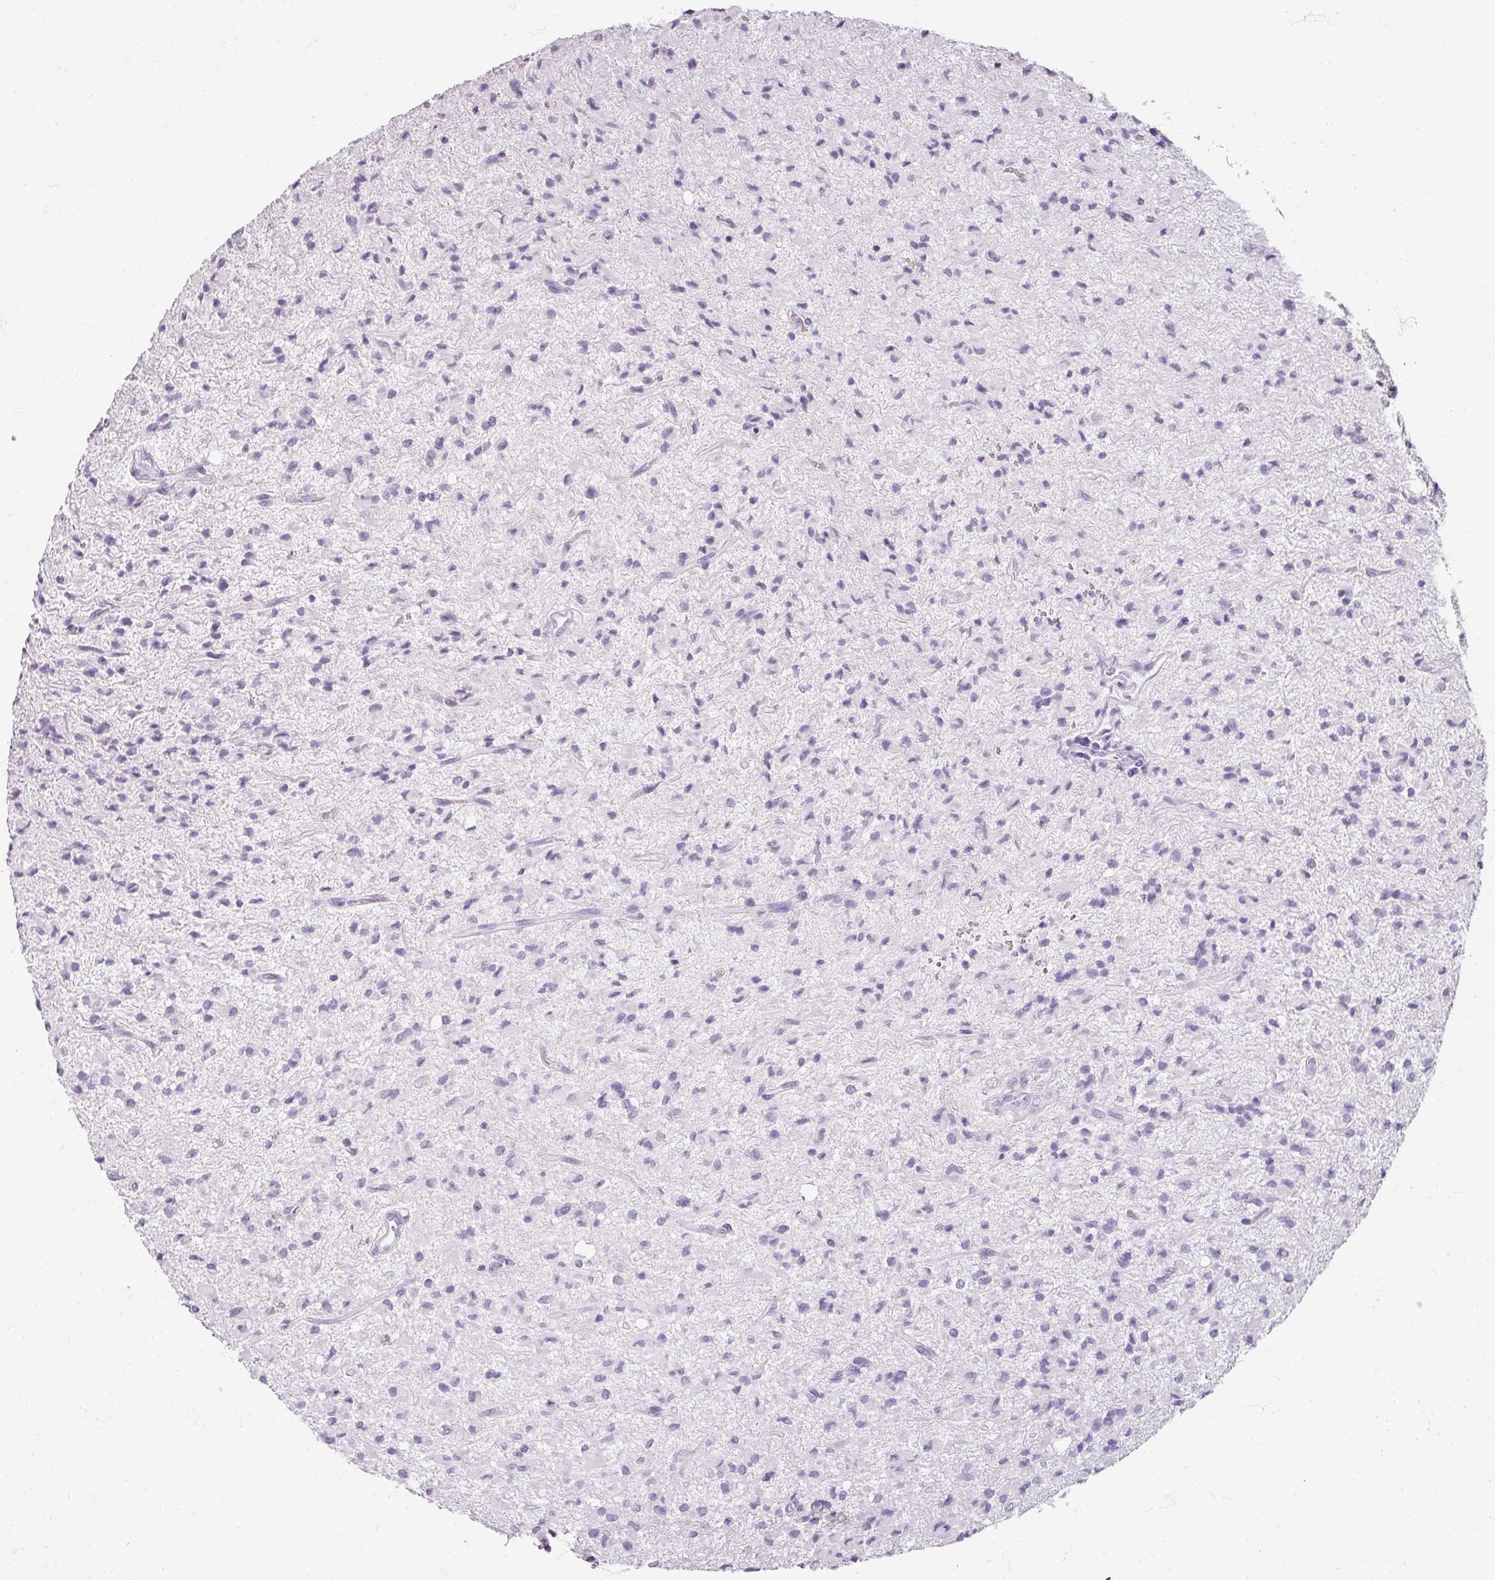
{"staining": {"intensity": "negative", "quantity": "none", "location": "none"}, "tissue": "glioma", "cell_type": "Tumor cells", "image_type": "cancer", "snomed": [{"axis": "morphology", "description": "Glioma, malignant, Low grade"}, {"axis": "topography", "description": "Brain"}], "caption": "This is an immunohistochemistry histopathology image of human malignant low-grade glioma. There is no staining in tumor cells.", "gene": "REG3G", "patient": {"sex": "female", "age": 33}}